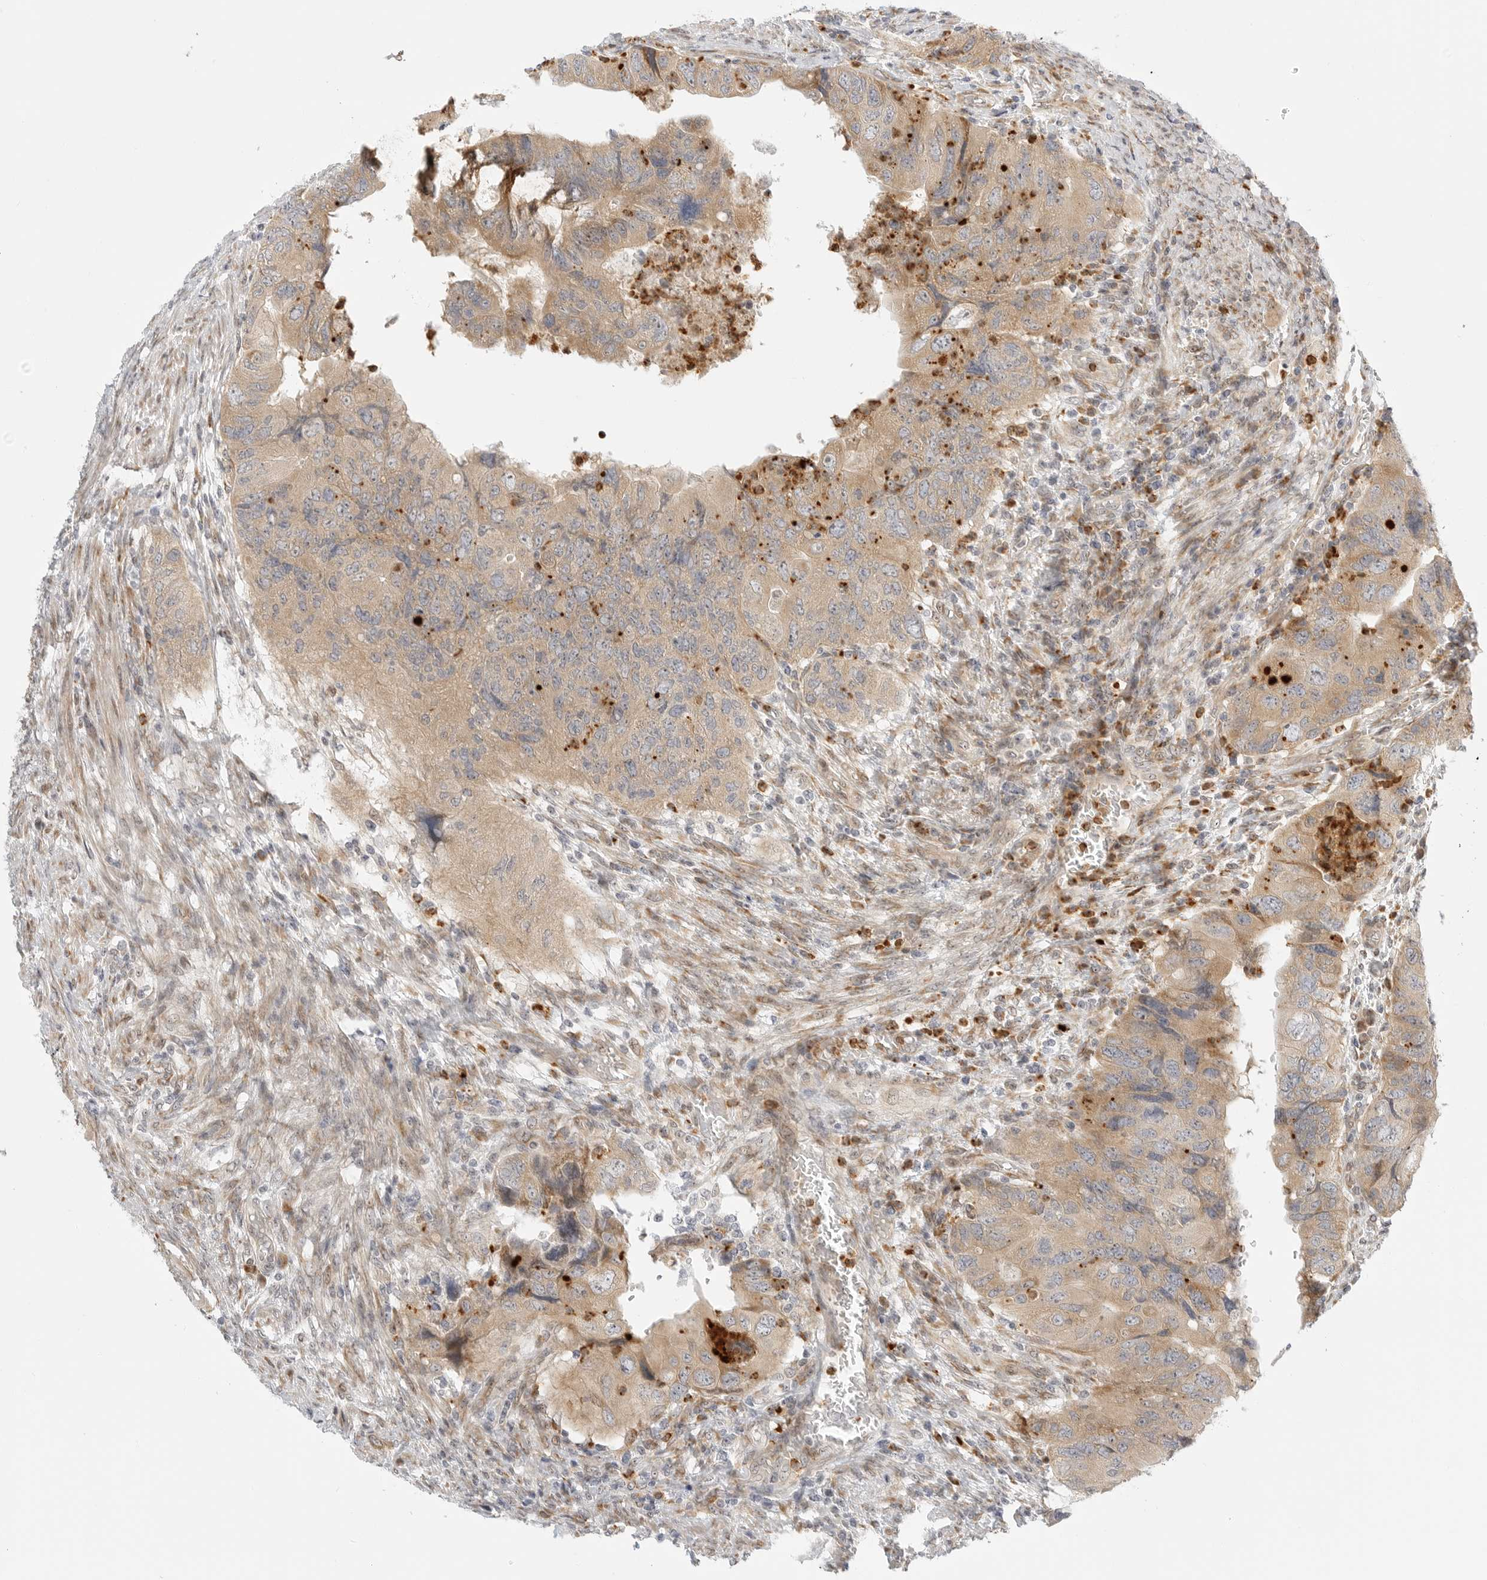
{"staining": {"intensity": "weak", "quantity": ">75%", "location": "cytoplasmic/membranous"}, "tissue": "colorectal cancer", "cell_type": "Tumor cells", "image_type": "cancer", "snomed": [{"axis": "morphology", "description": "Adenocarcinoma, NOS"}, {"axis": "topography", "description": "Rectum"}], "caption": "Protein staining displays weak cytoplasmic/membranous expression in approximately >75% of tumor cells in colorectal cancer.", "gene": "DSCC1", "patient": {"sex": "male", "age": 63}}